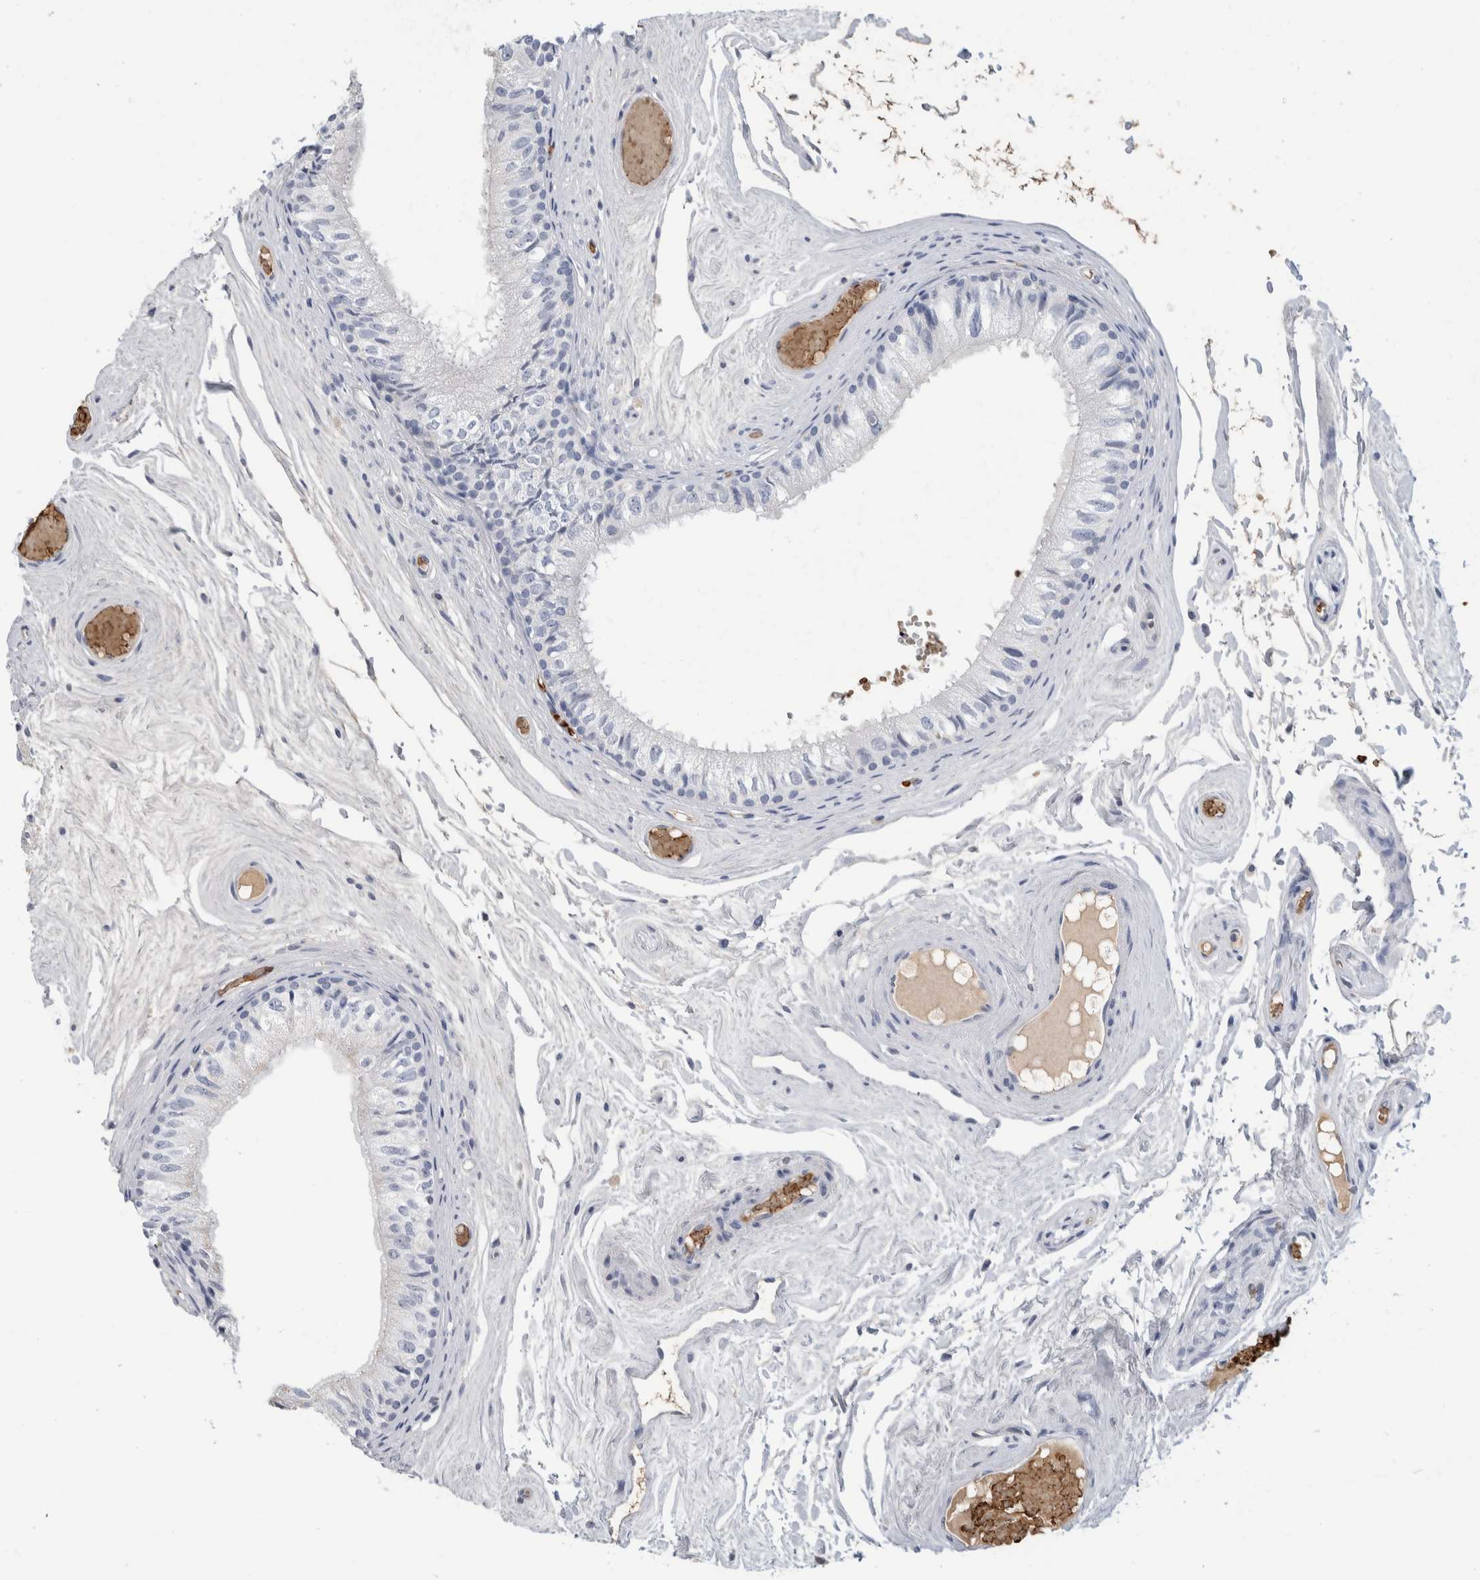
{"staining": {"intensity": "negative", "quantity": "none", "location": "none"}, "tissue": "epididymis", "cell_type": "Glandular cells", "image_type": "normal", "snomed": [{"axis": "morphology", "description": "Normal tissue, NOS"}, {"axis": "topography", "description": "Epididymis"}], "caption": "Photomicrograph shows no significant protein expression in glandular cells of unremarkable epididymis.", "gene": "CA1", "patient": {"sex": "male", "age": 79}}